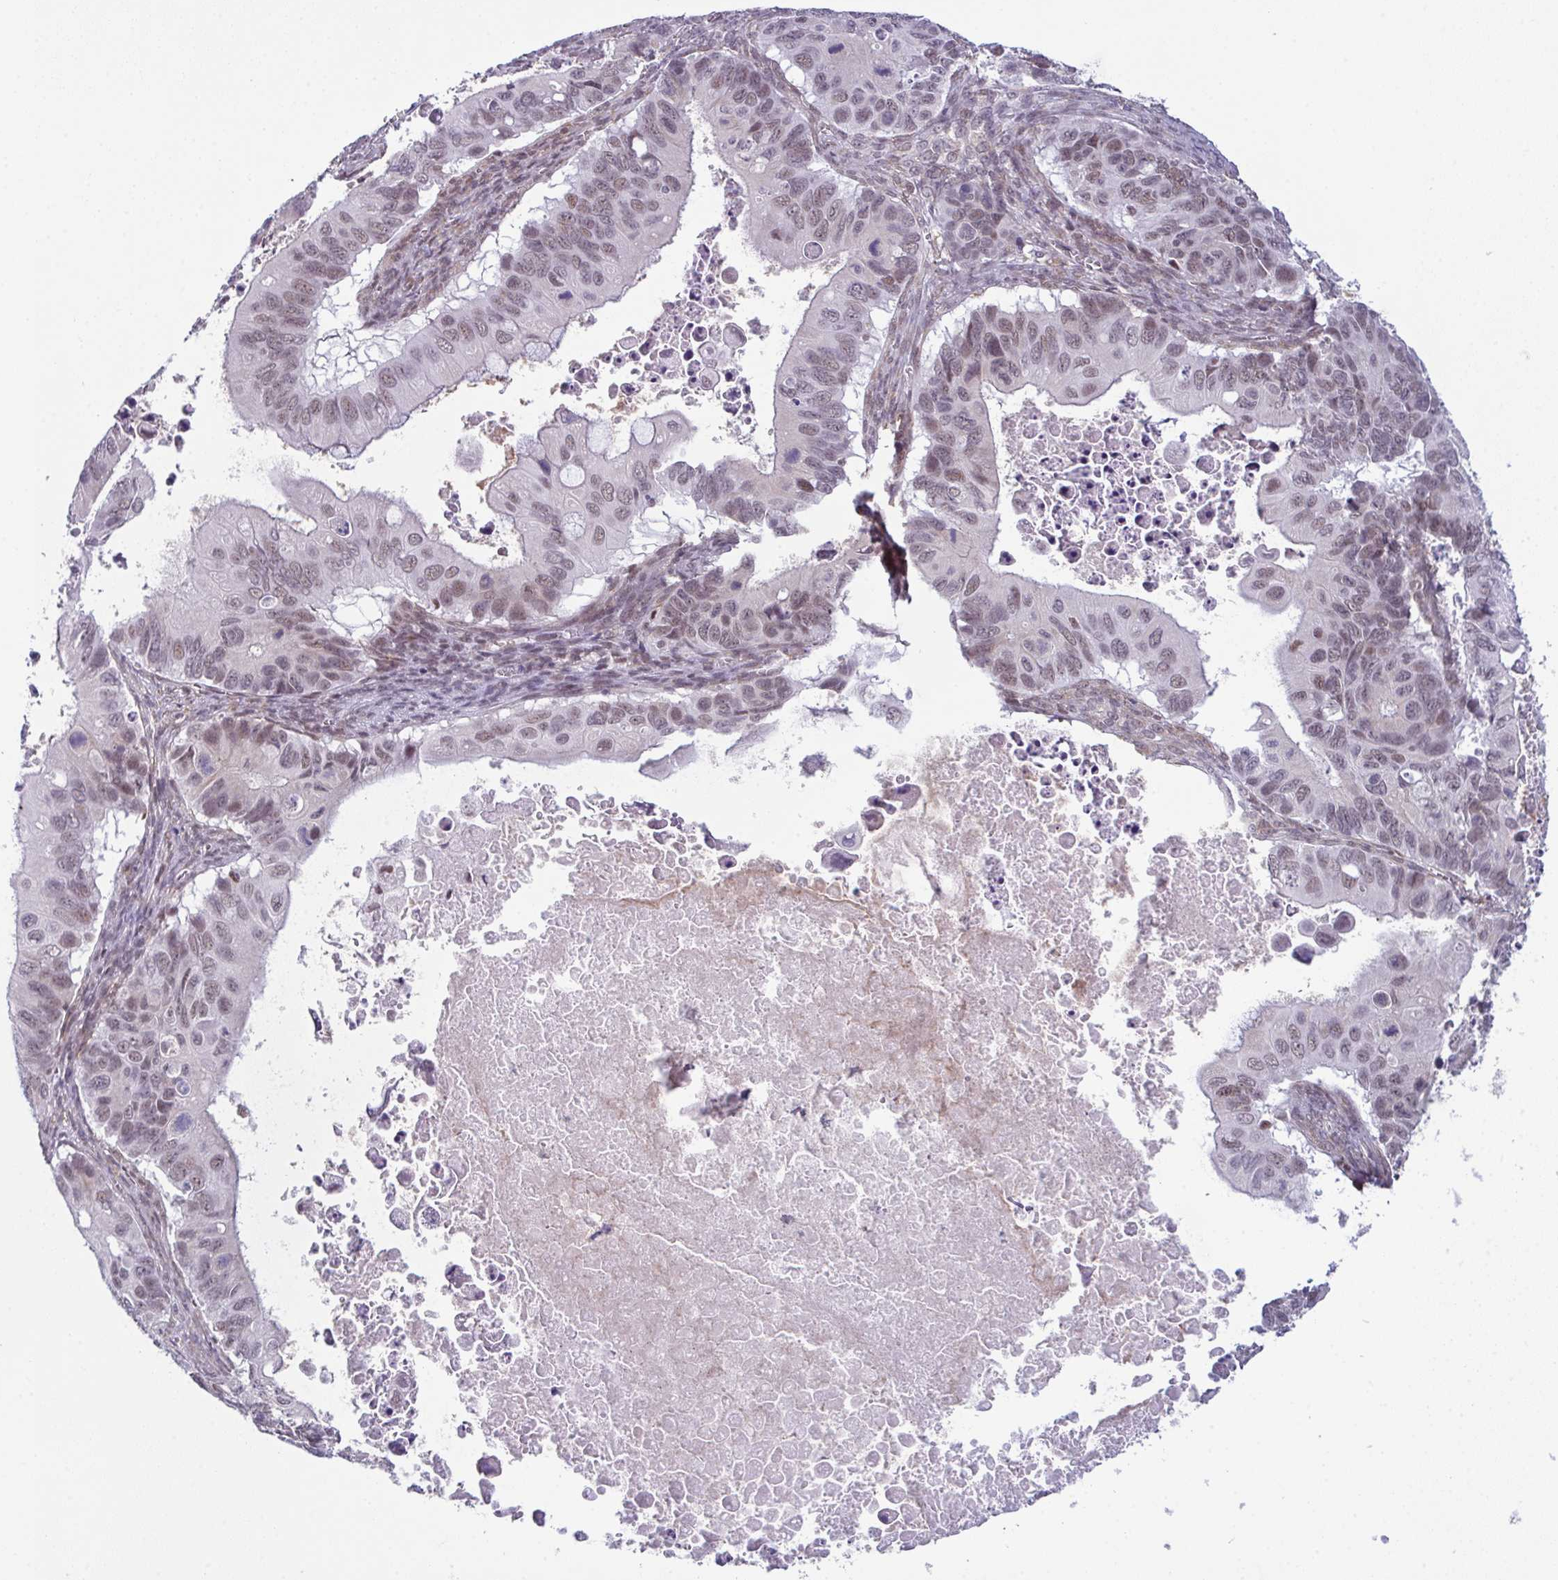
{"staining": {"intensity": "moderate", "quantity": "25%-75%", "location": "nuclear"}, "tissue": "ovarian cancer", "cell_type": "Tumor cells", "image_type": "cancer", "snomed": [{"axis": "morphology", "description": "Cystadenocarcinoma, mucinous, NOS"}, {"axis": "topography", "description": "Ovary"}], "caption": "Moderate nuclear expression is appreciated in about 25%-75% of tumor cells in ovarian cancer (mucinous cystadenocarcinoma). Using DAB (brown) and hematoxylin (blue) stains, captured at high magnification using brightfield microscopy.", "gene": "RBM7", "patient": {"sex": "female", "age": 64}}